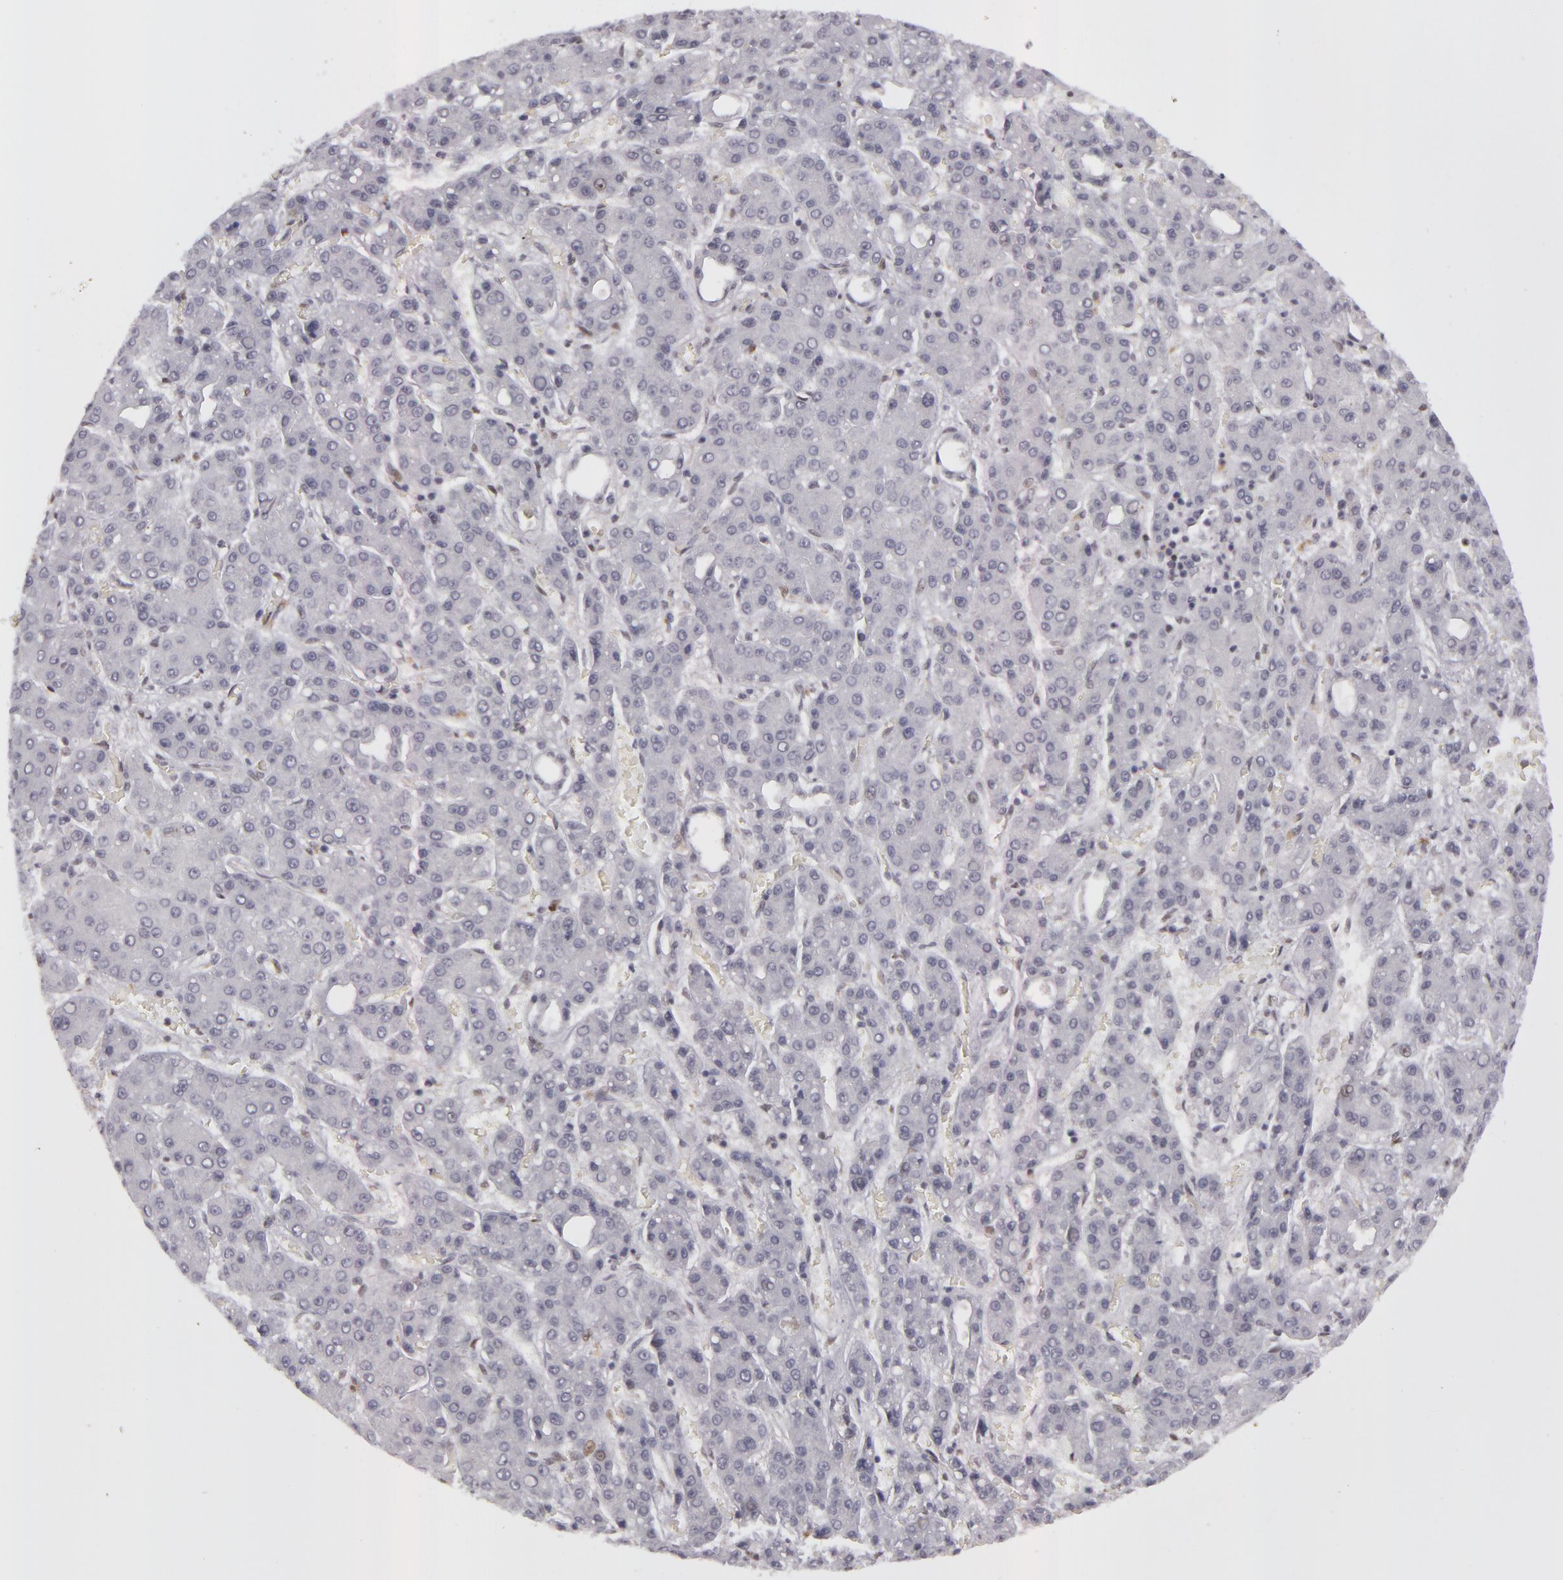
{"staining": {"intensity": "negative", "quantity": "none", "location": "none"}, "tissue": "liver cancer", "cell_type": "Tumor cells", "image_type": "cancer", "snomed": [{"axis": "morphology", "description": "Carcinoma, Hepatocellular, NOS"}, {"axis": "topography", "description": "Liver"}], "caption": "A micrograph of human liver cancer is negative for staining in tumor cells. Brightfield microscopy of immunohistochemistry stained with DAB (brown) and hematoxylin (blue), captured at high magnification.", "gene": "RRP7A", "patient": {"sex": "male", "age": 69}}